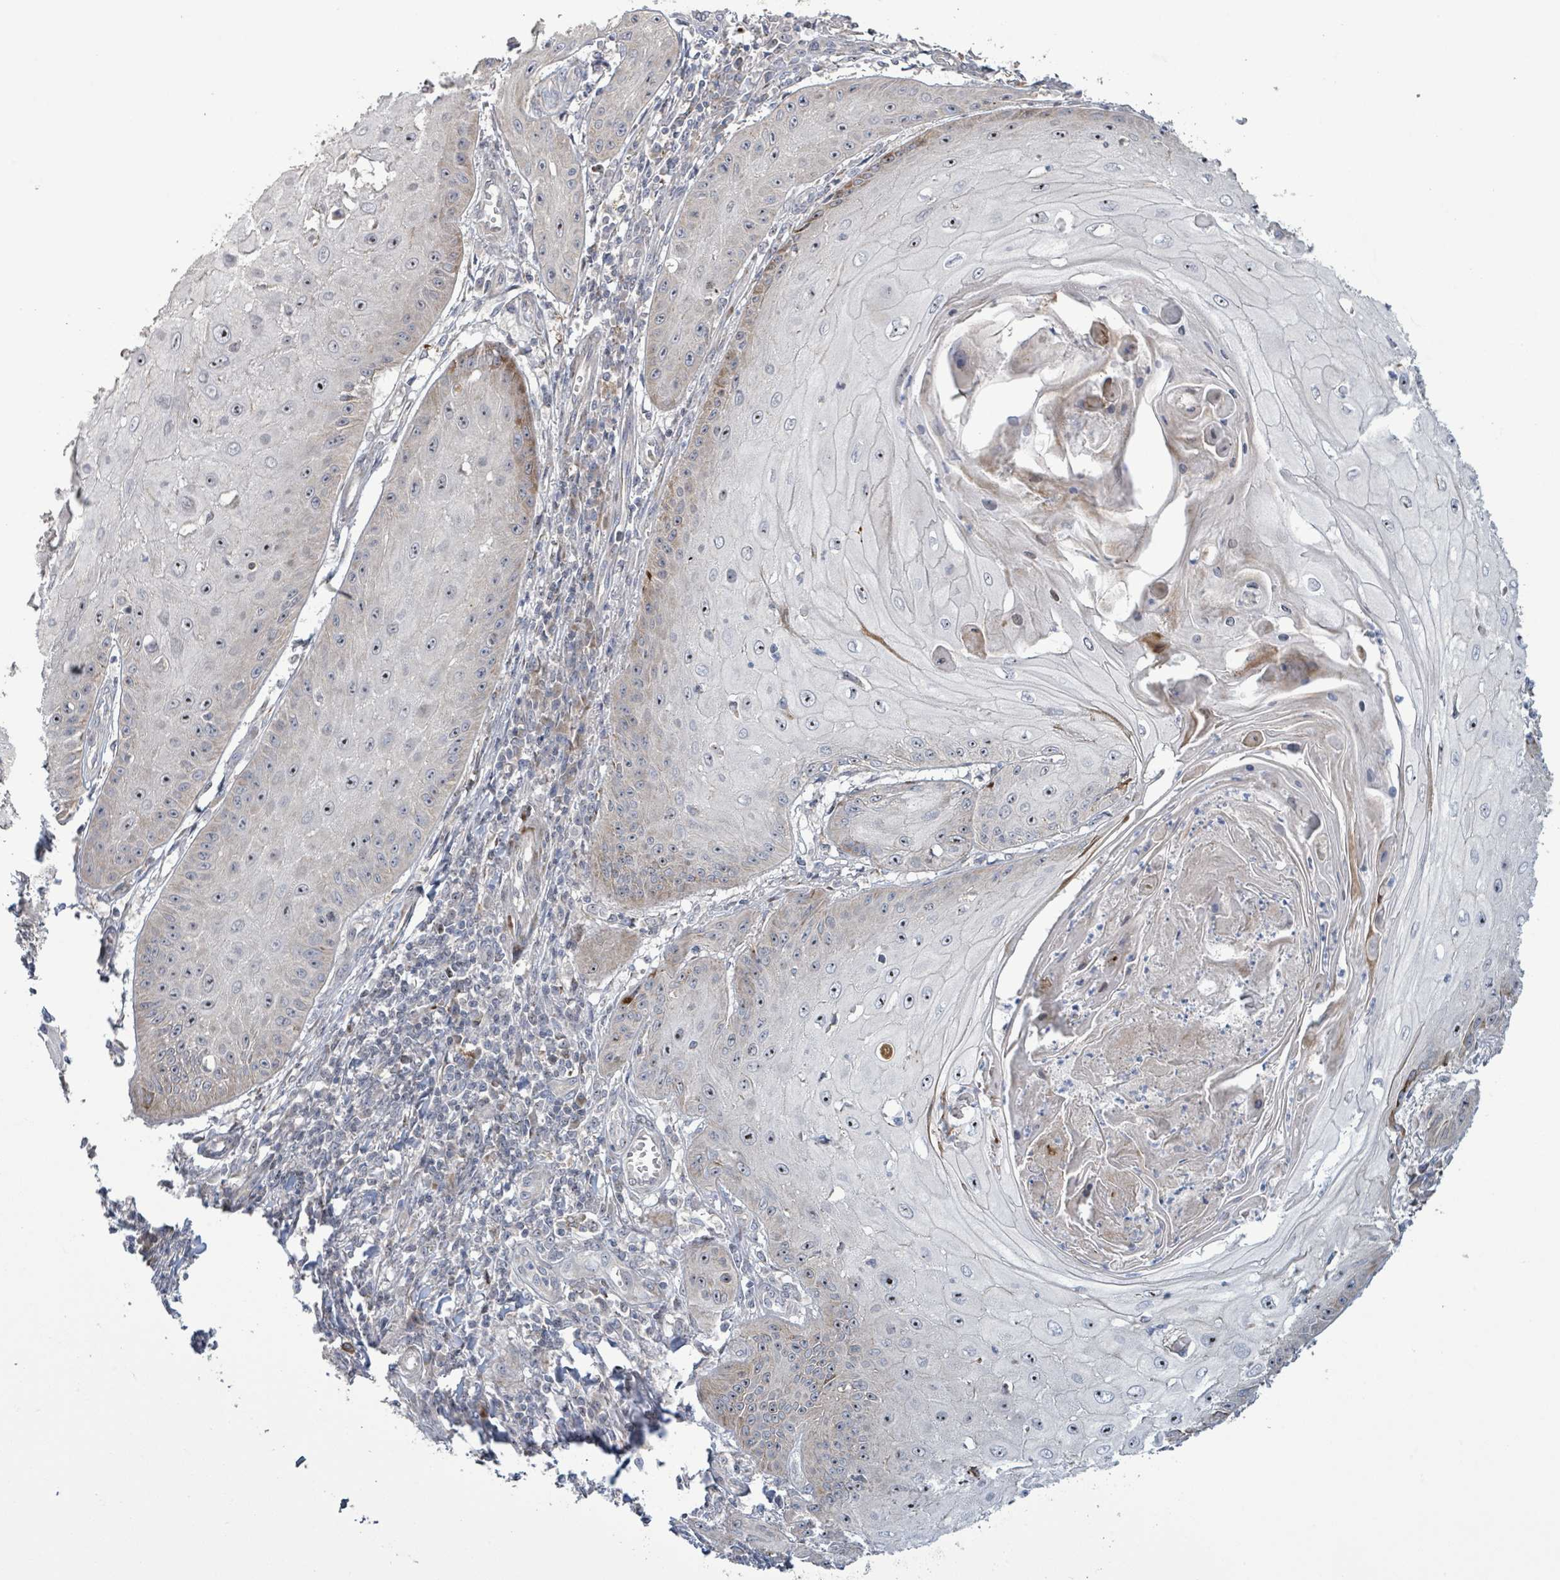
{"staining": {"intensity": "negative", "quantity": "none", "location": "none"}, "tissue": "skin cancer", "cell_type": "Tumor cells", "image_type": "cancer", "snomed": [{"axis": "morphology", "description": "Squamous cell carcinoma, NOS"}, {"axis": "topography", "description": "Skin"}], "caption": "Skin cancer stained for a protein using immunohistochemistry reveals no expression tumor cells.", "gene": "LILRA4", "patient": {"sex": "male", "age": 70}}